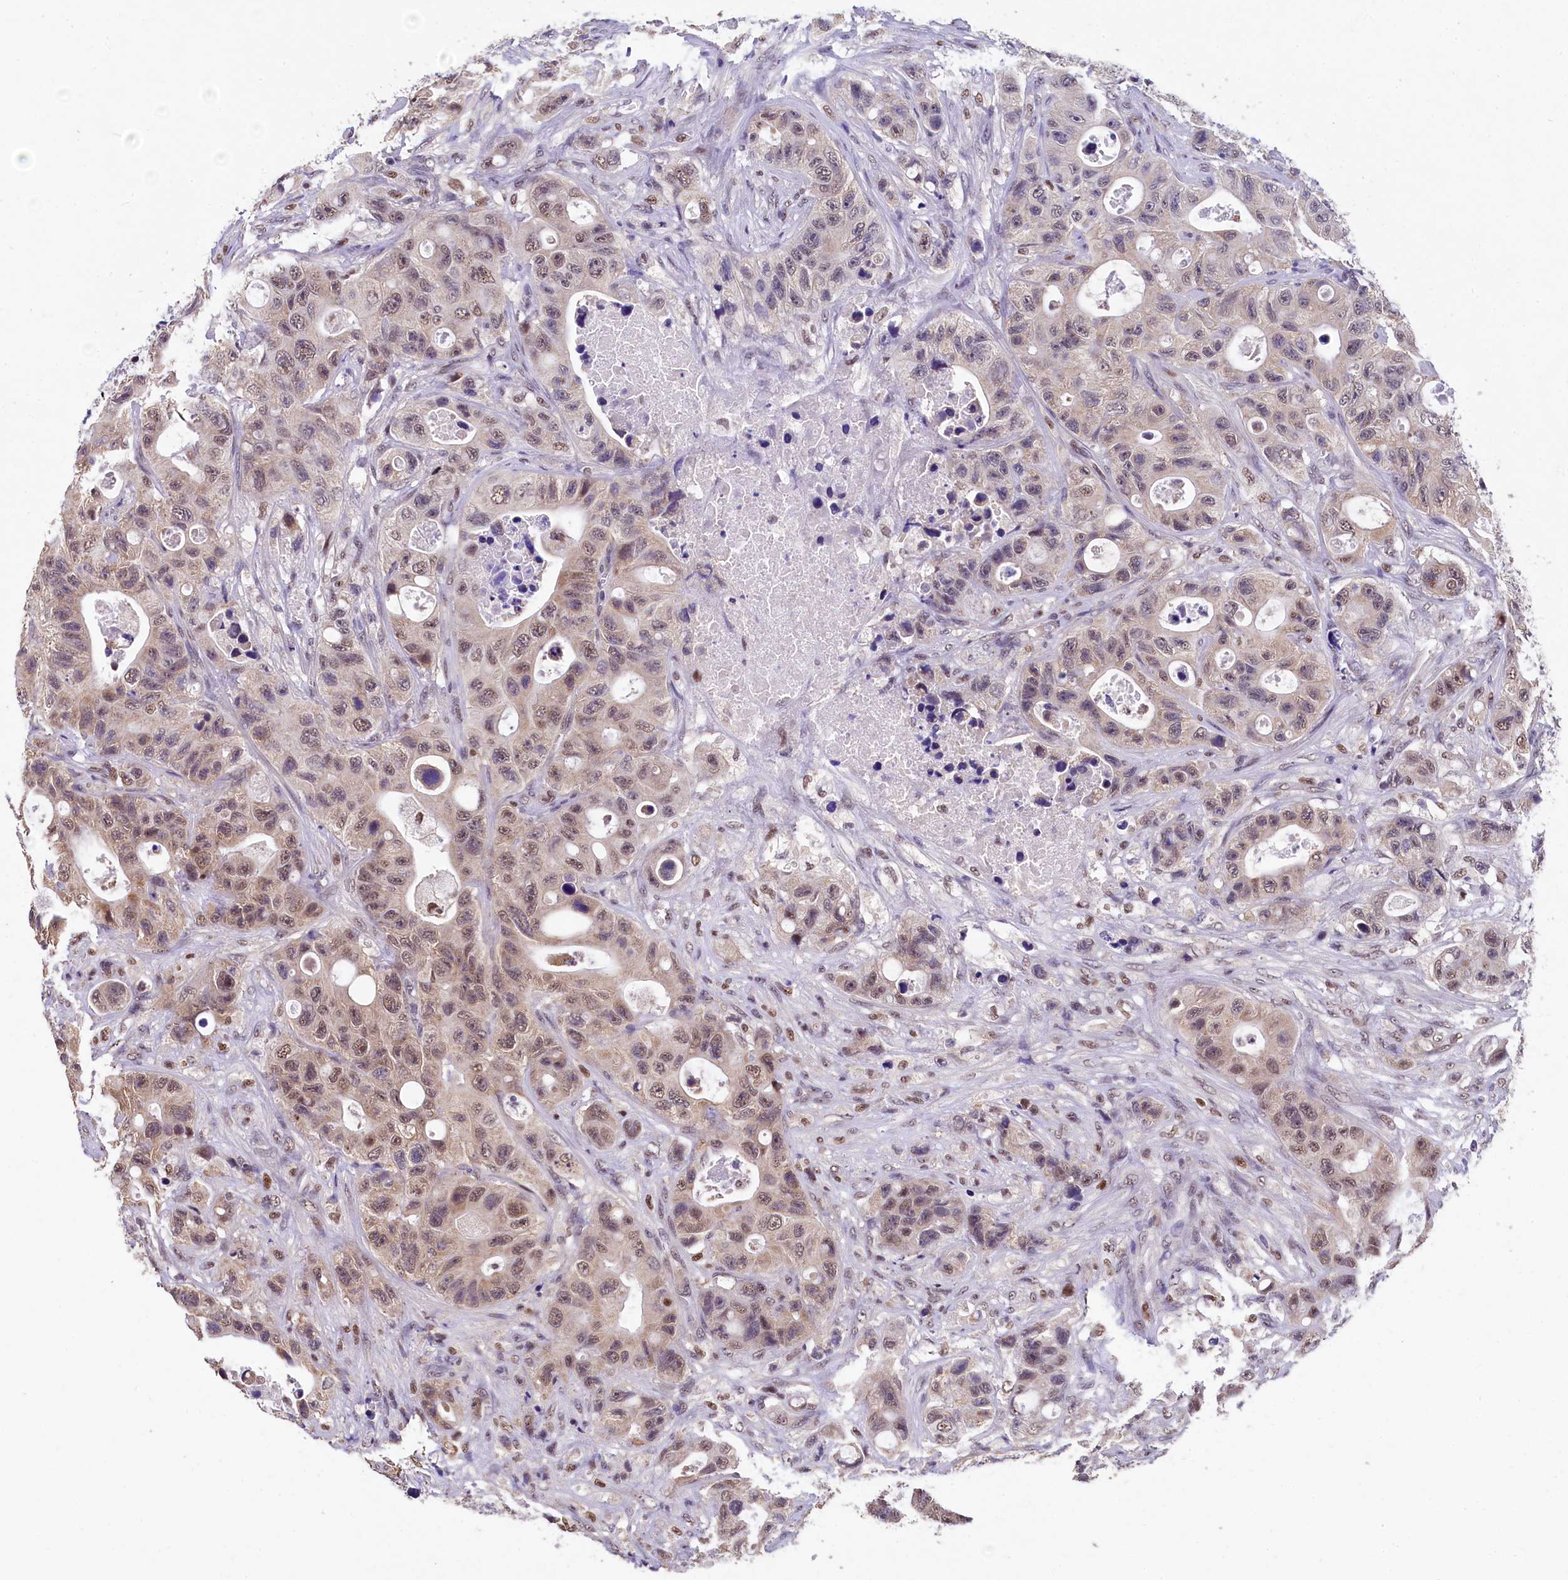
{"staining": {"intensity": "moderate", "quantity": ">75%", "location": "nuclear"}, "tissue": "colorectal cancer", "cell_type": "Tumor cells", "image_type": "cancer", "snomed": [{"axis": "morphology", "description": "Adenocarcinoma, NOS"}, {"axis": "topography", "description": "Colon"}], "caption": "Moderate nuclear staining is seen in about >75% of tumor cells in colorectal cancer. (Stains: DAB in brown, nuclei in blue, Microscopy: brightfield microscopy at high magnification).", "gene": "HECTD4", "patient": {"sex": "female", "age": 46}}